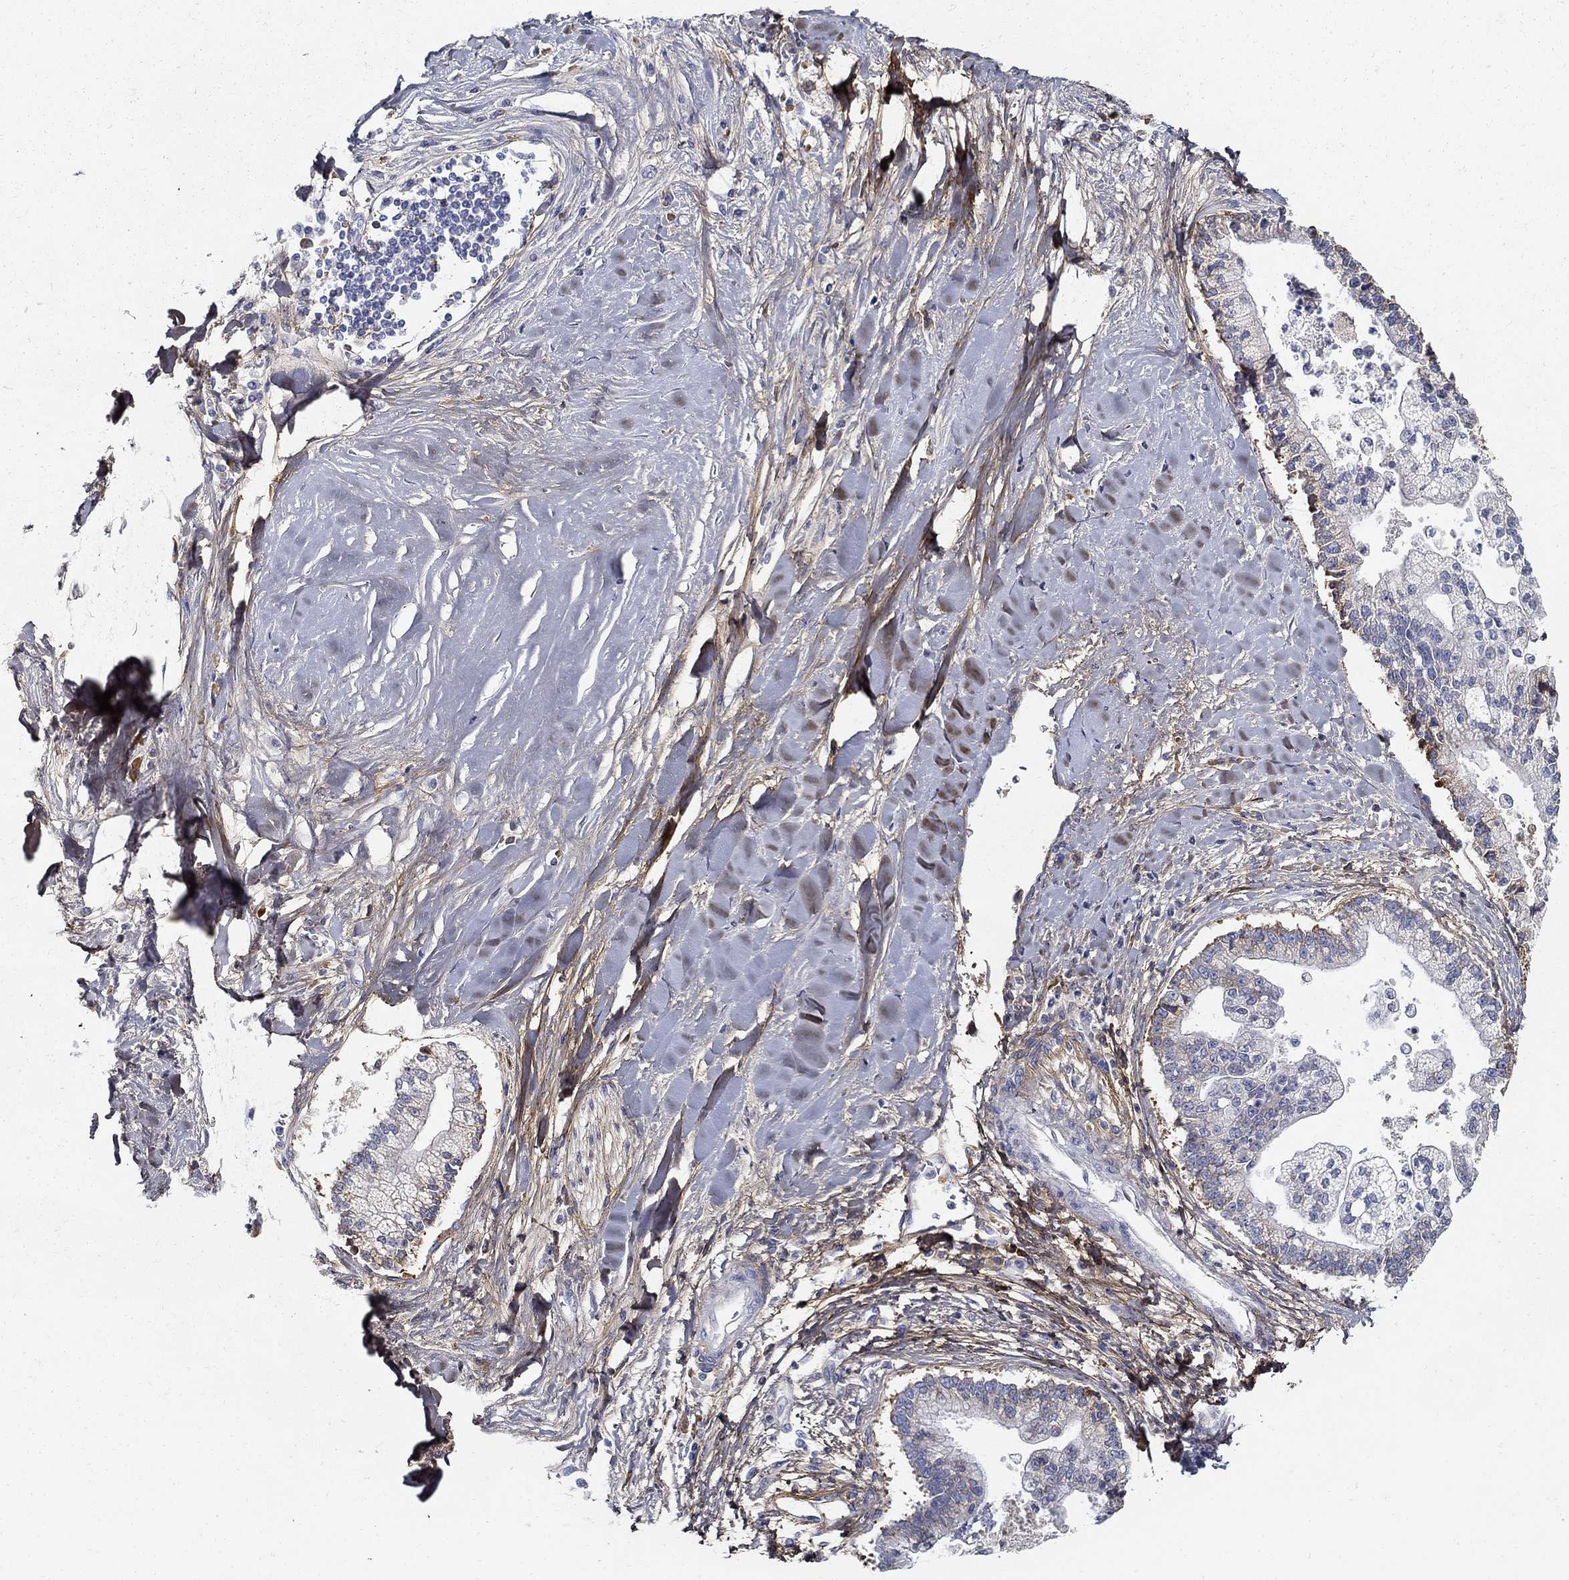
{"staining": {"intensity": "negative", "quantity": "none", "location": "none"}, "tissue": "liver cancer", "cell_type": "Tumor cells", "image_type": "cancer", "snomed": [{"axis": "morphology", "description": "Cholangiocarcinoma"}, {"axis": "topography", "description": "Liver"}], "caption": "Immunohistochemistry image of cholangiocarcinoma (liver) stained for a protein (brown), which displays no staining in tumor cells.", "gene": "TGFBI", "patient": {"sex": "male", "age": 50}}